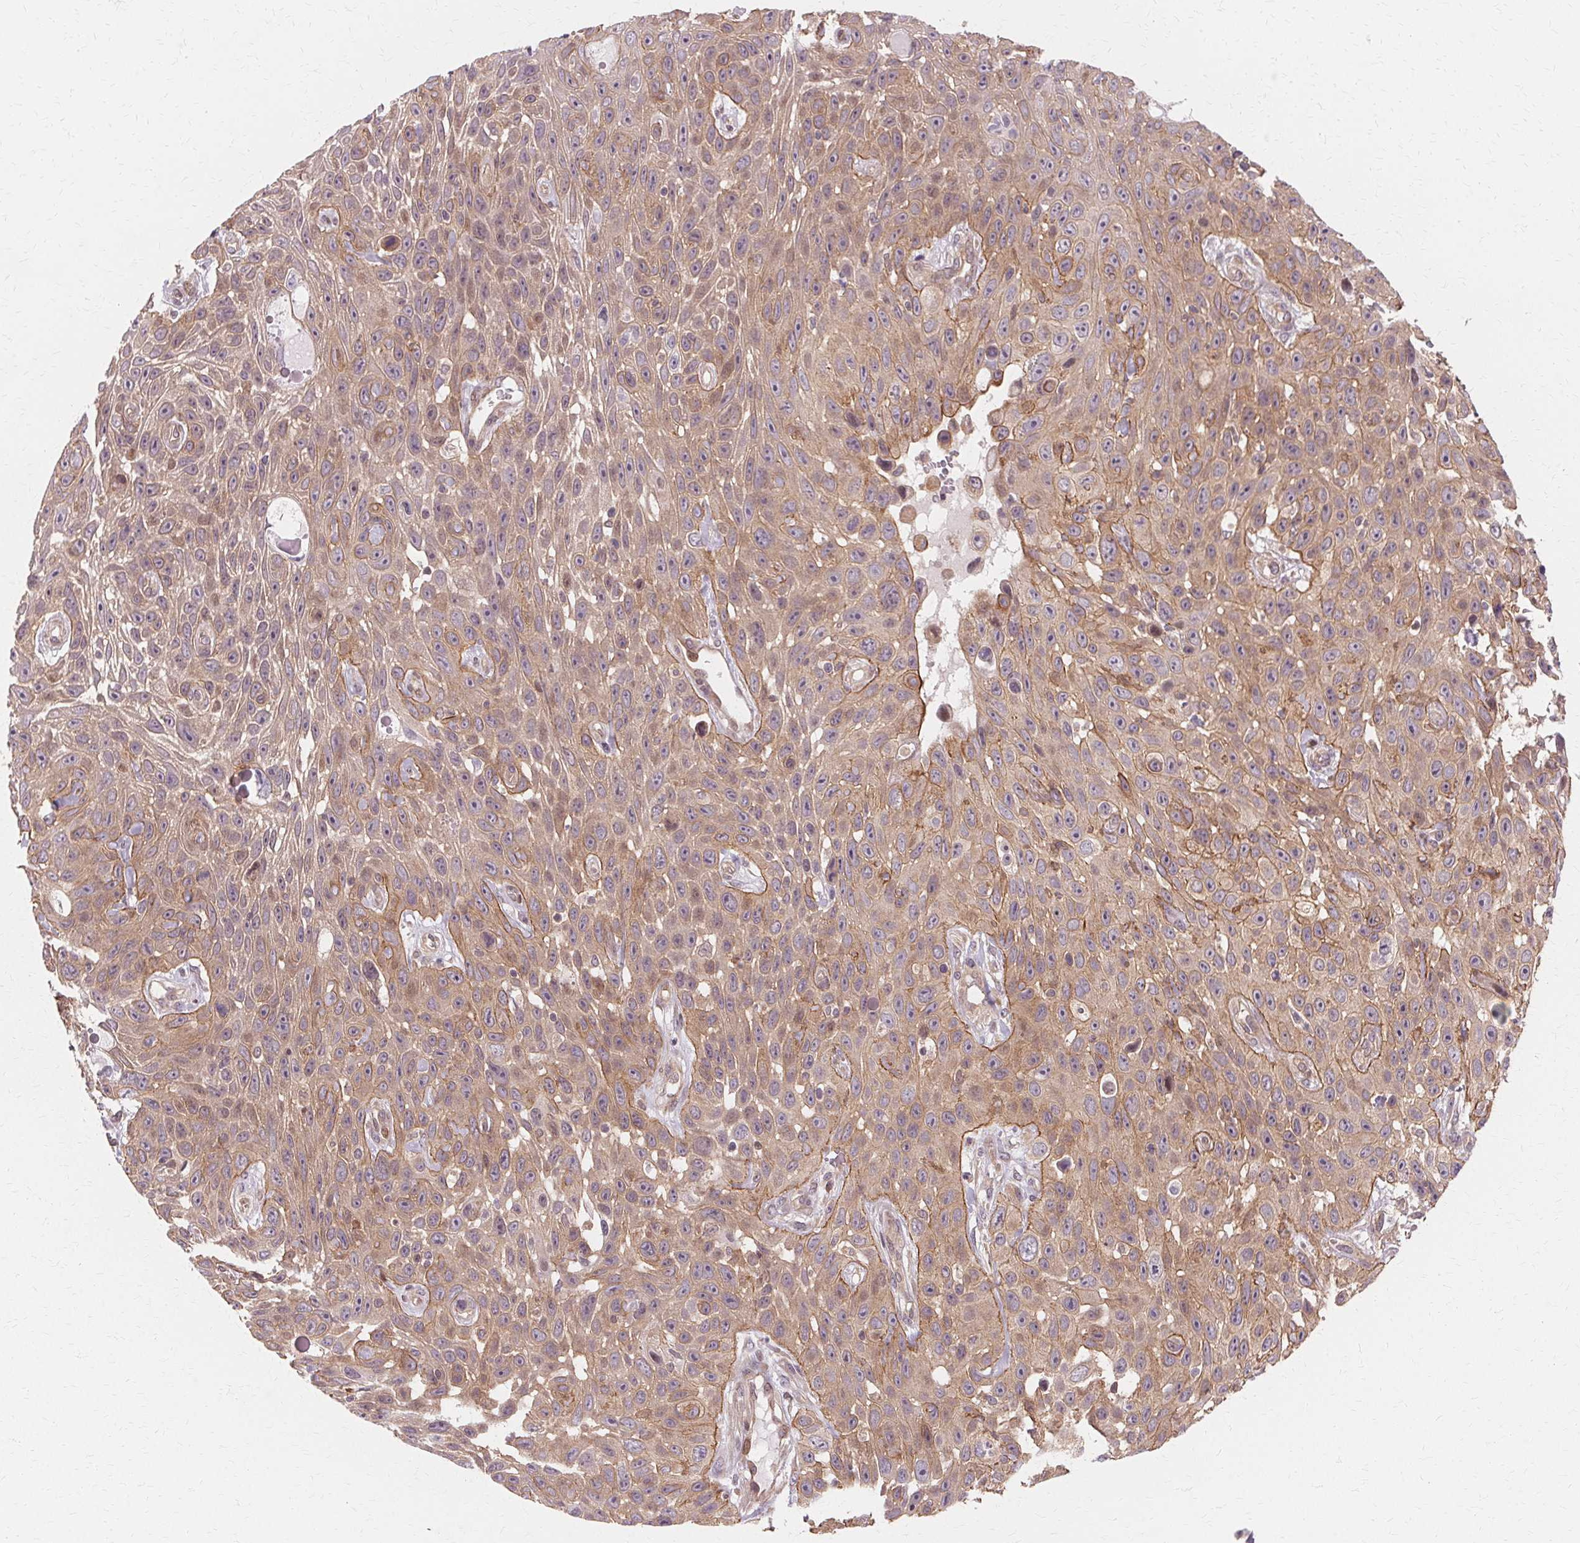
{"staining": {"intensity": "weak", "quantity": "25%-75%", "location": "cytoplasmic/membranous"}, "tissue": "skin cancer", "cell_type": "Tumor cells", "image_type": "cancer", "snomed": [{"axis": "morphology", "description": "Squamous cell carcinoma, NOS"}, {"axis": "topography", "description": "Skin"}], "caption": "Skin cancer (squamous cell carcinoma) stained with a brown dye reveals weak cytoplasmic/membranous positive expression in about 25%-75% of tumor cells.", "gene": "USP8", "patient": {"sex": "male", "age": 82}}